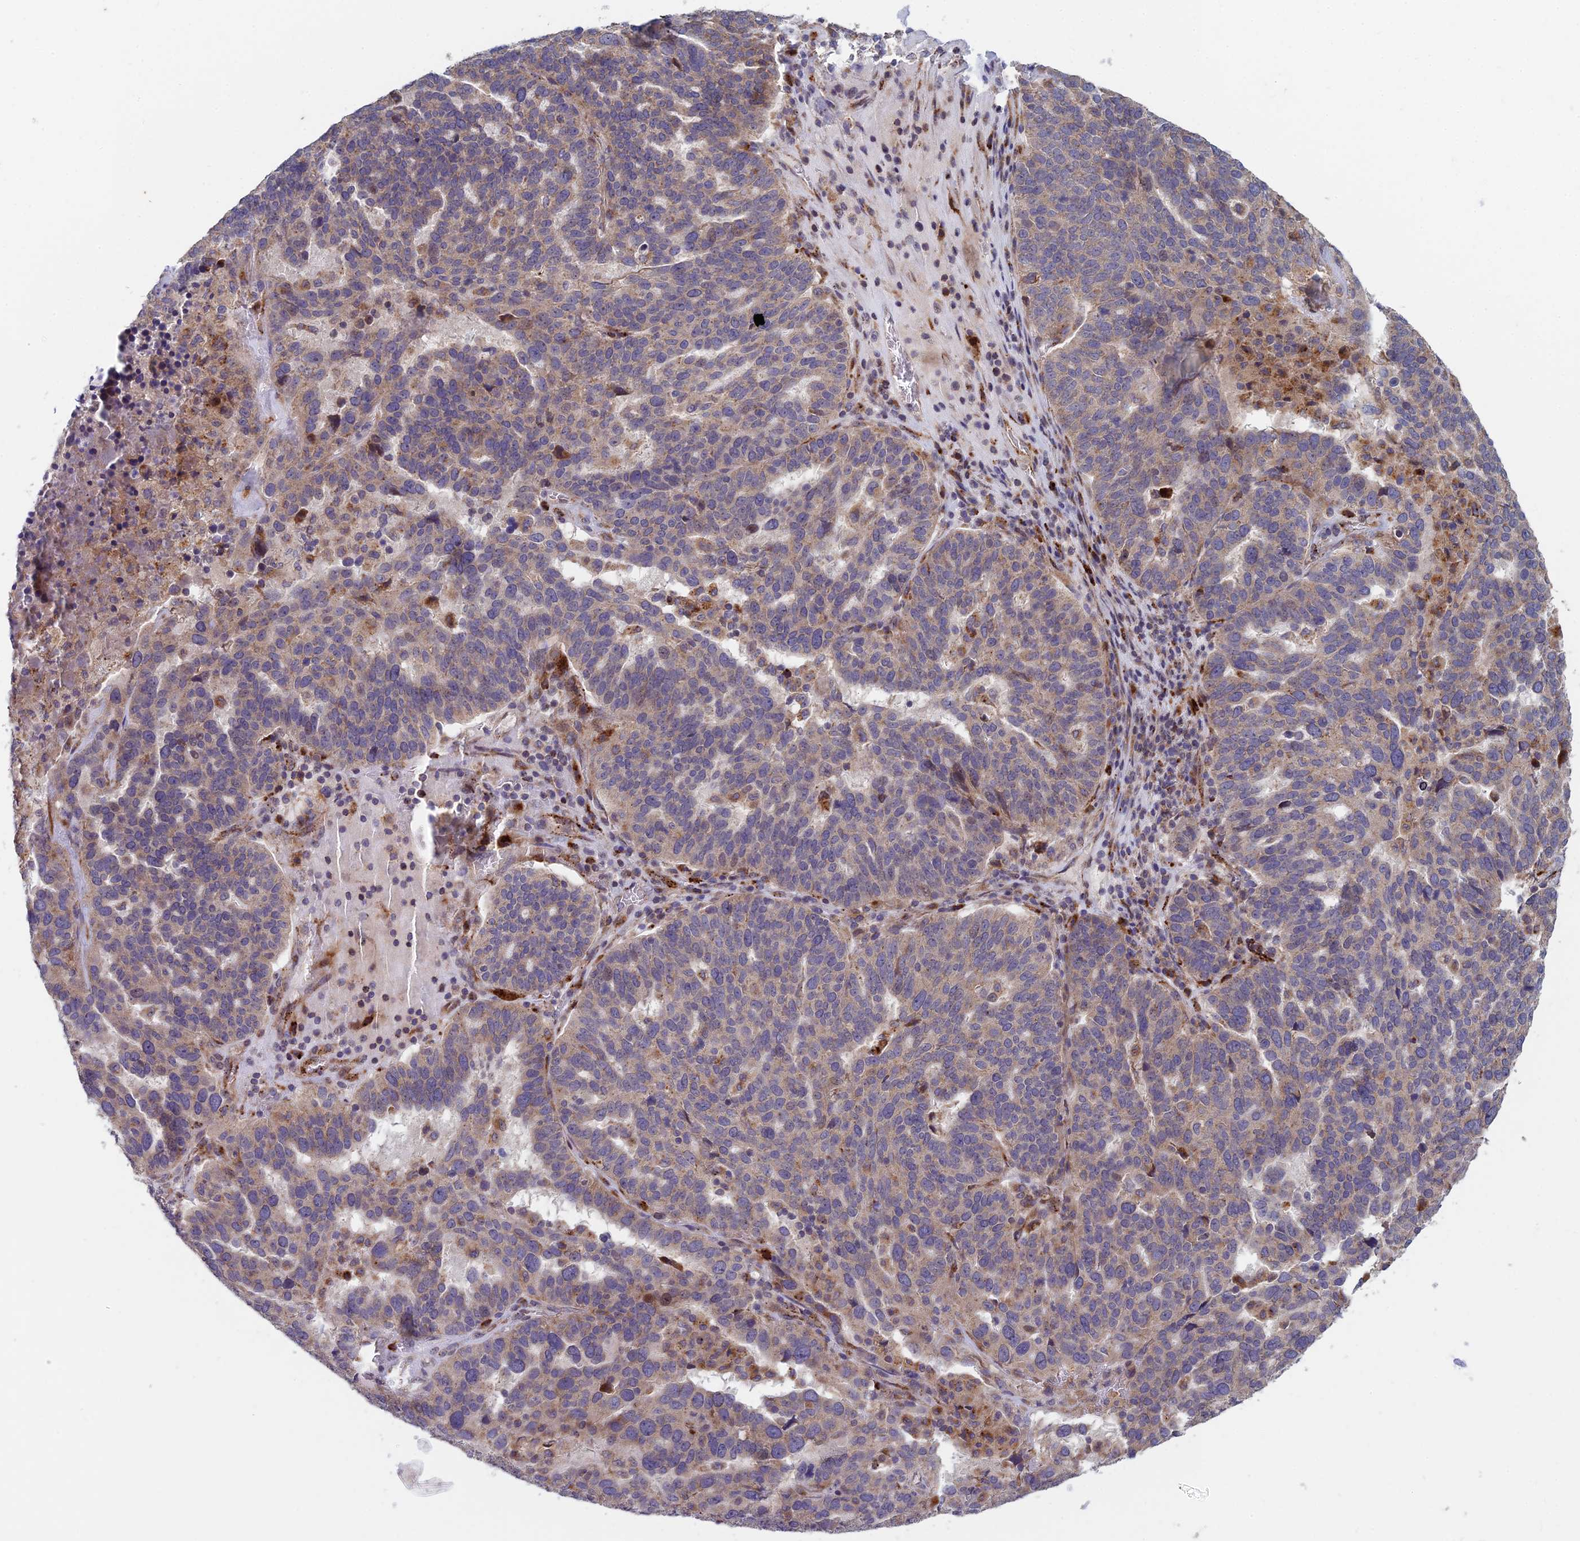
{"staining": {"intensity": "weak", "quantity": "25%-75%", "location": "cytoplasmic/membranous"}, "tissue": "ovarian cancer", "cell_type": "Tumor cells", "image_type": "cancer", "snomed": [{"axis": "morphology", "description": "Cystadenocarcinoma, serous, NOS"}, {"axis": "topography", "description": "Ovary"}], "caption": "Protein staining by immunohistochemistry reveals weak cytoplasmic/membranous positivity in approximately 25%-75% of tumor cells in ovarian cancer (serous cystadenocarcinoma).", "gene": "FOXS1", "patient": {"sex": "female", "age": 59}}